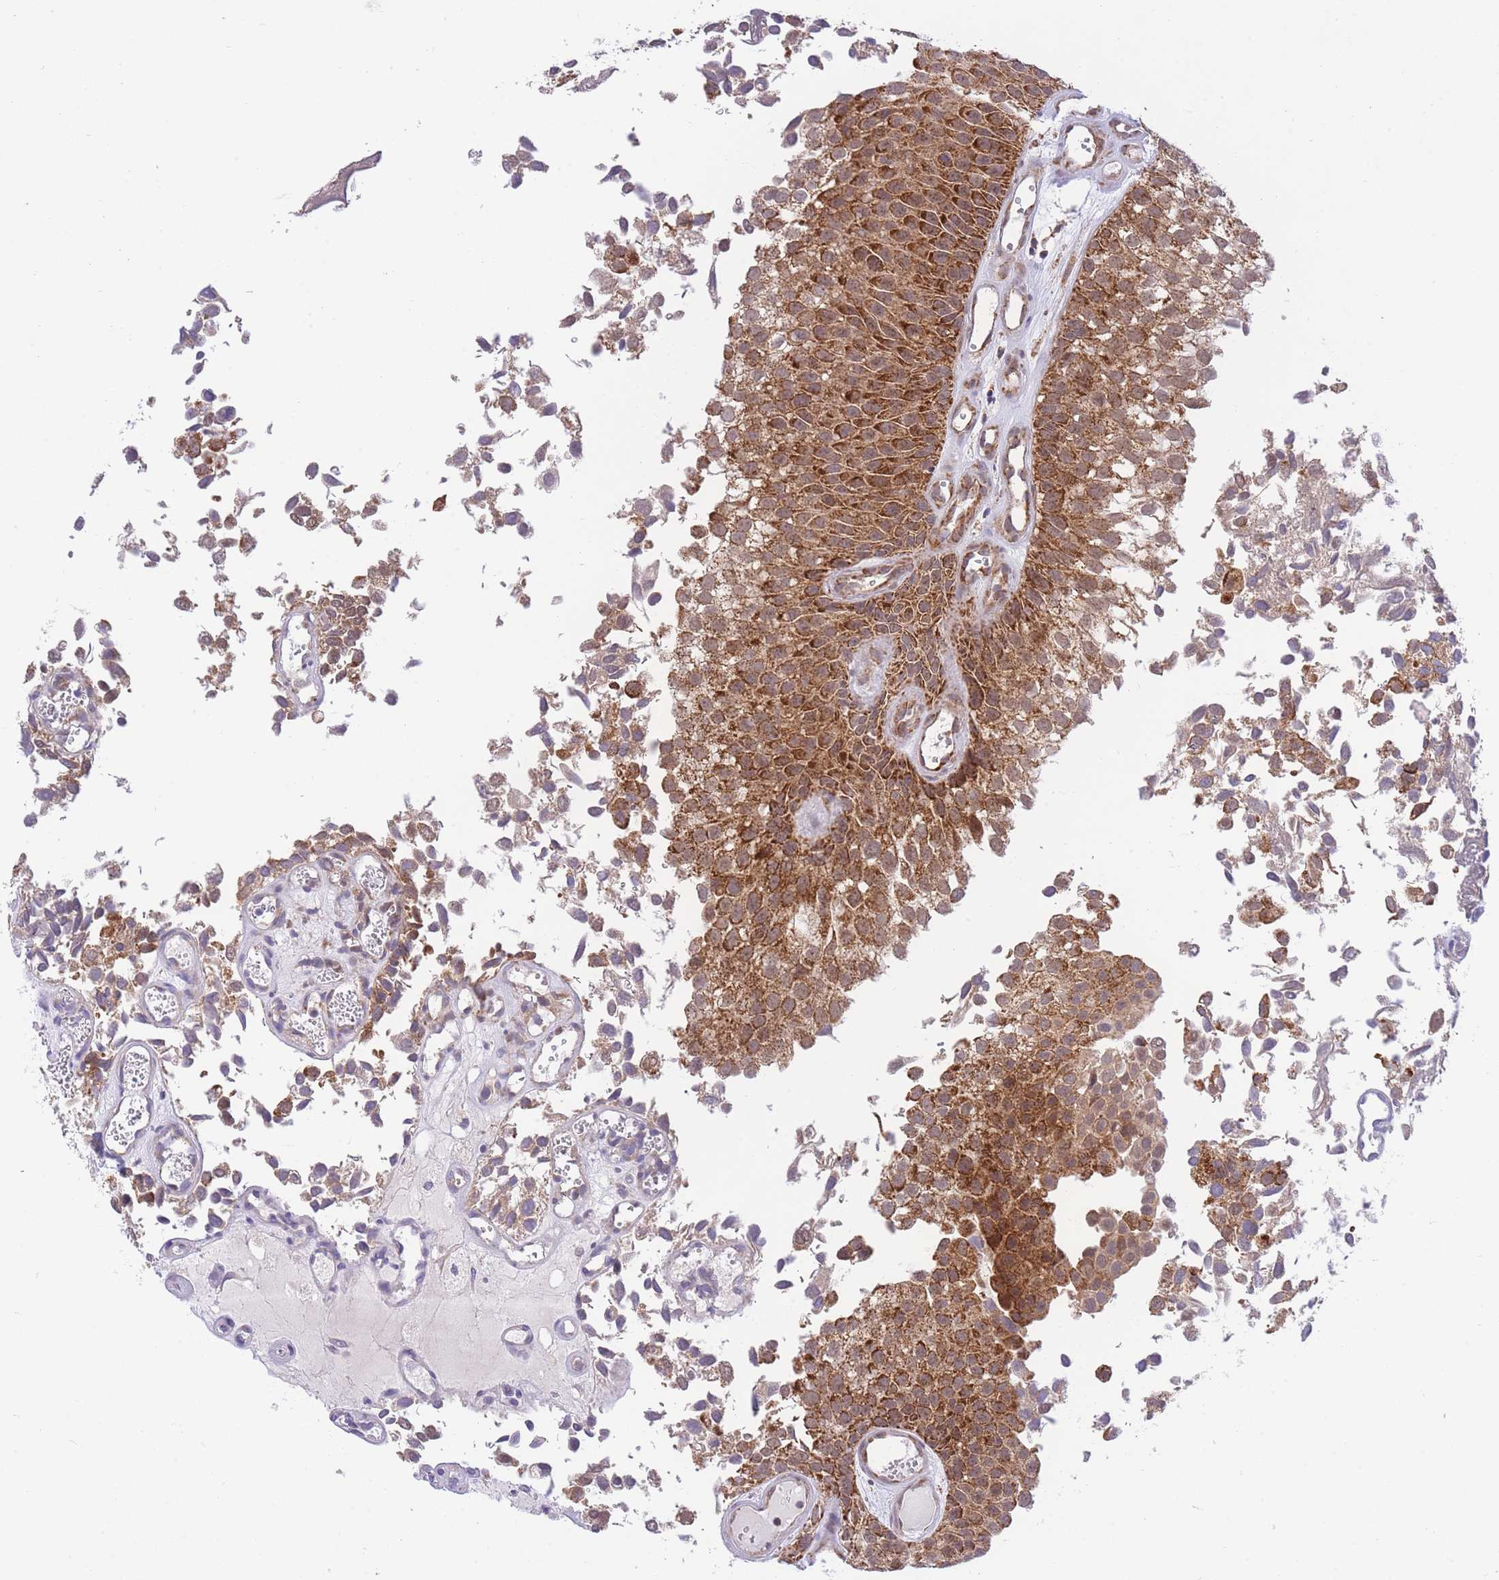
{"staining": {"intensity": "strong", "quantity": ">75%", "location": "cytoplasmic/membranous"}, "tissue": "urothelial cancer", "cell_type": "Tumor cells", "image_type": "cancer", "snomed": [{"axis": "morphology", "description": "Urothelial carcinoma, Low grade"}, {"axis": "topography", "description": "Urinary bladder"}], "caption": "High-power microscopy captured an immunohistochemistry (IHC) micrograph of urothelial cancer, revealing strong cytoplasmic/membranous staining in about >75% of tumor cells.", "gene": "EXOSC8", "patient": {"sex": "male", "age": 88}}